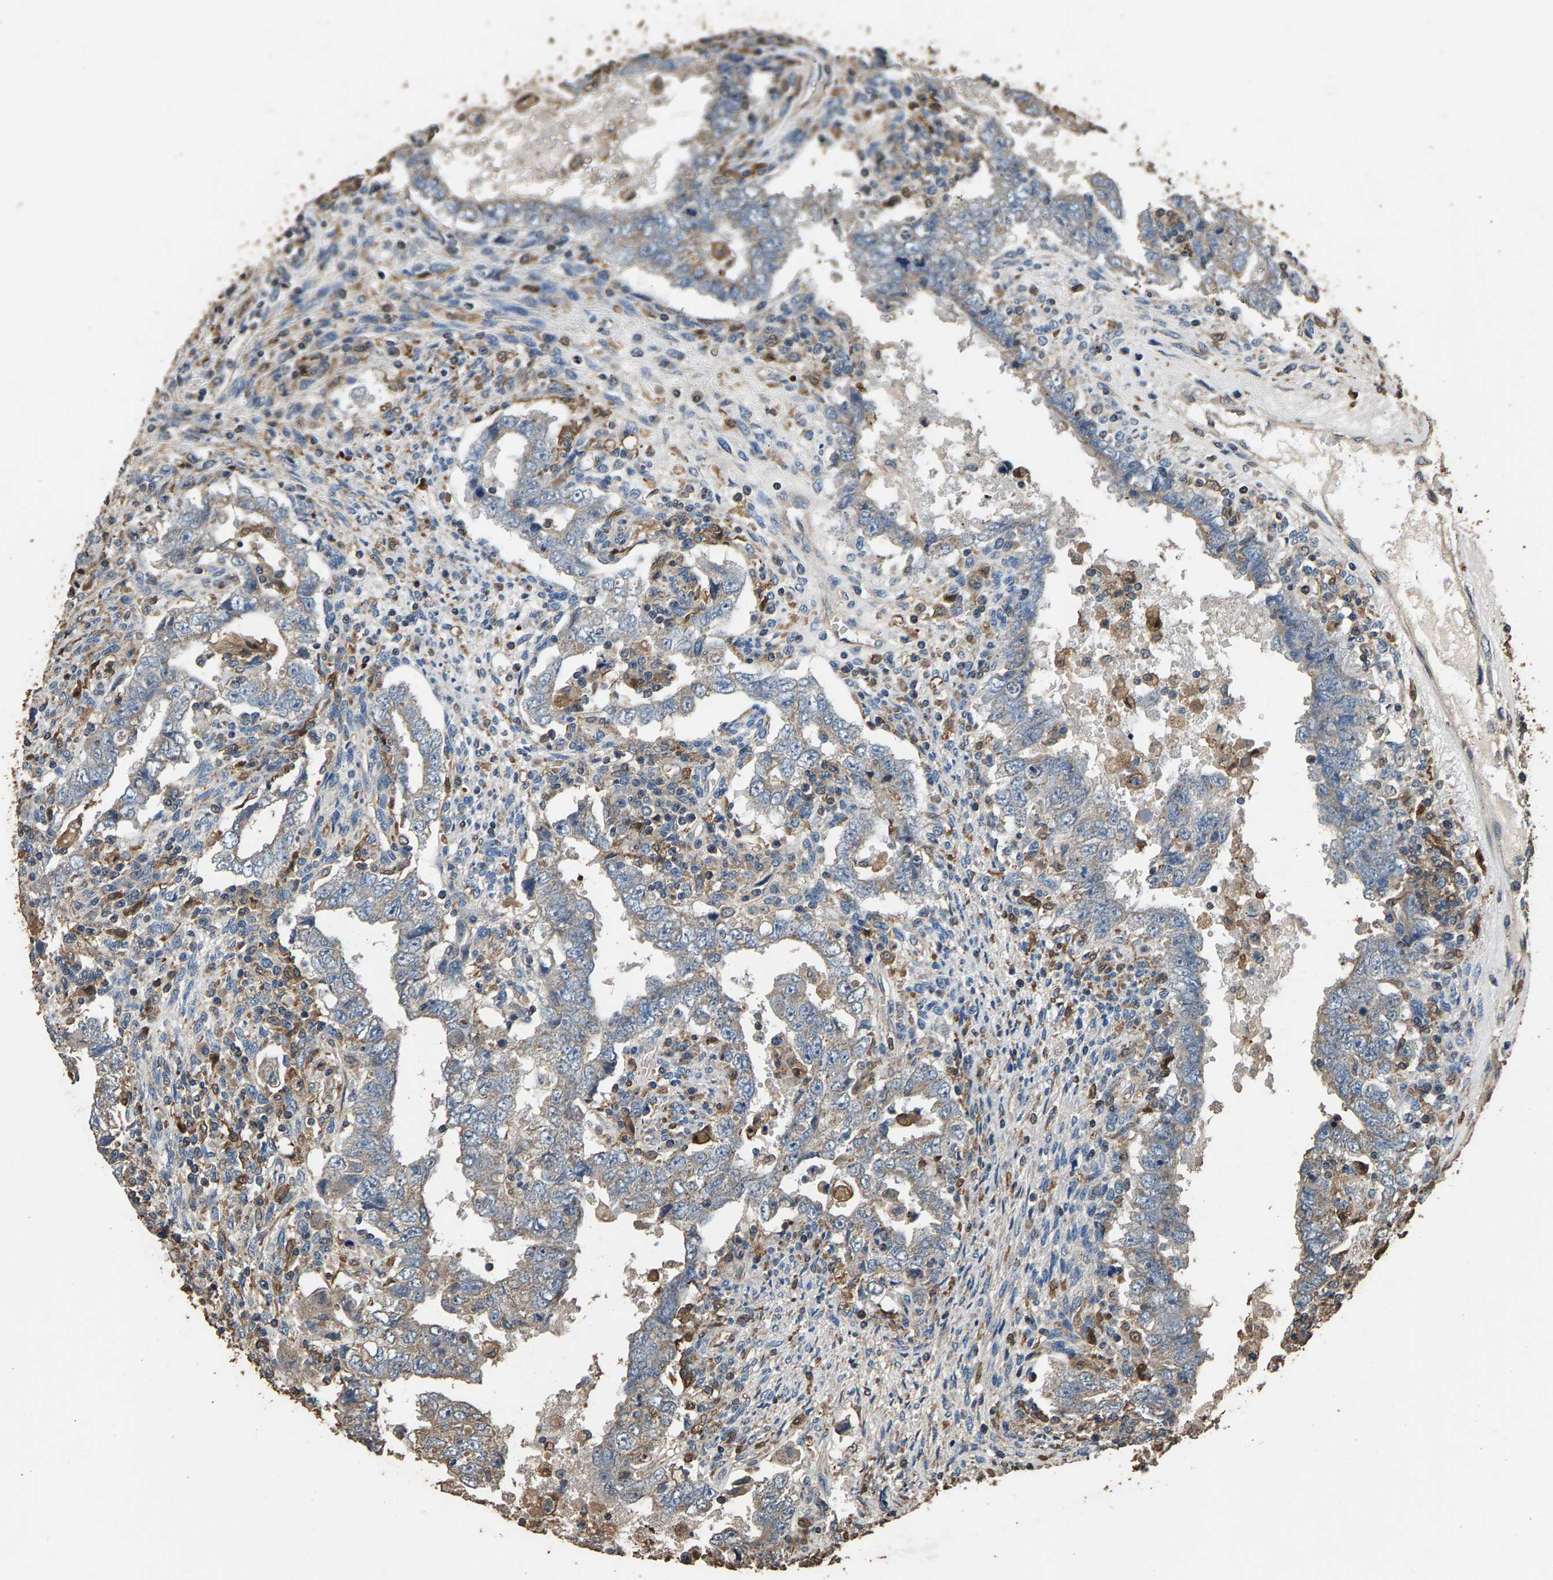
{"staining": {"intensity": "negative", "quantity": "none", "location": "none"}, "tissue": "testis cancer", "cell_type": "Tumor cells", "image_type": "cancer", "snomed": [{"axis": "morphology", "description": "Carcinoma, Embryonal, NOS"}, {"axis": "topography", "description": "Testis"}], "caption": "Immunohistochemistry (IHC) of testis cancer (embryonal carcinoma) exhibits no expression in tumor cells. (DAB (3,3'-diaminobenzidine) IHC, high magnification).", "gene": "MRPL27", "patient": {"sex": "male", "age": 26}}